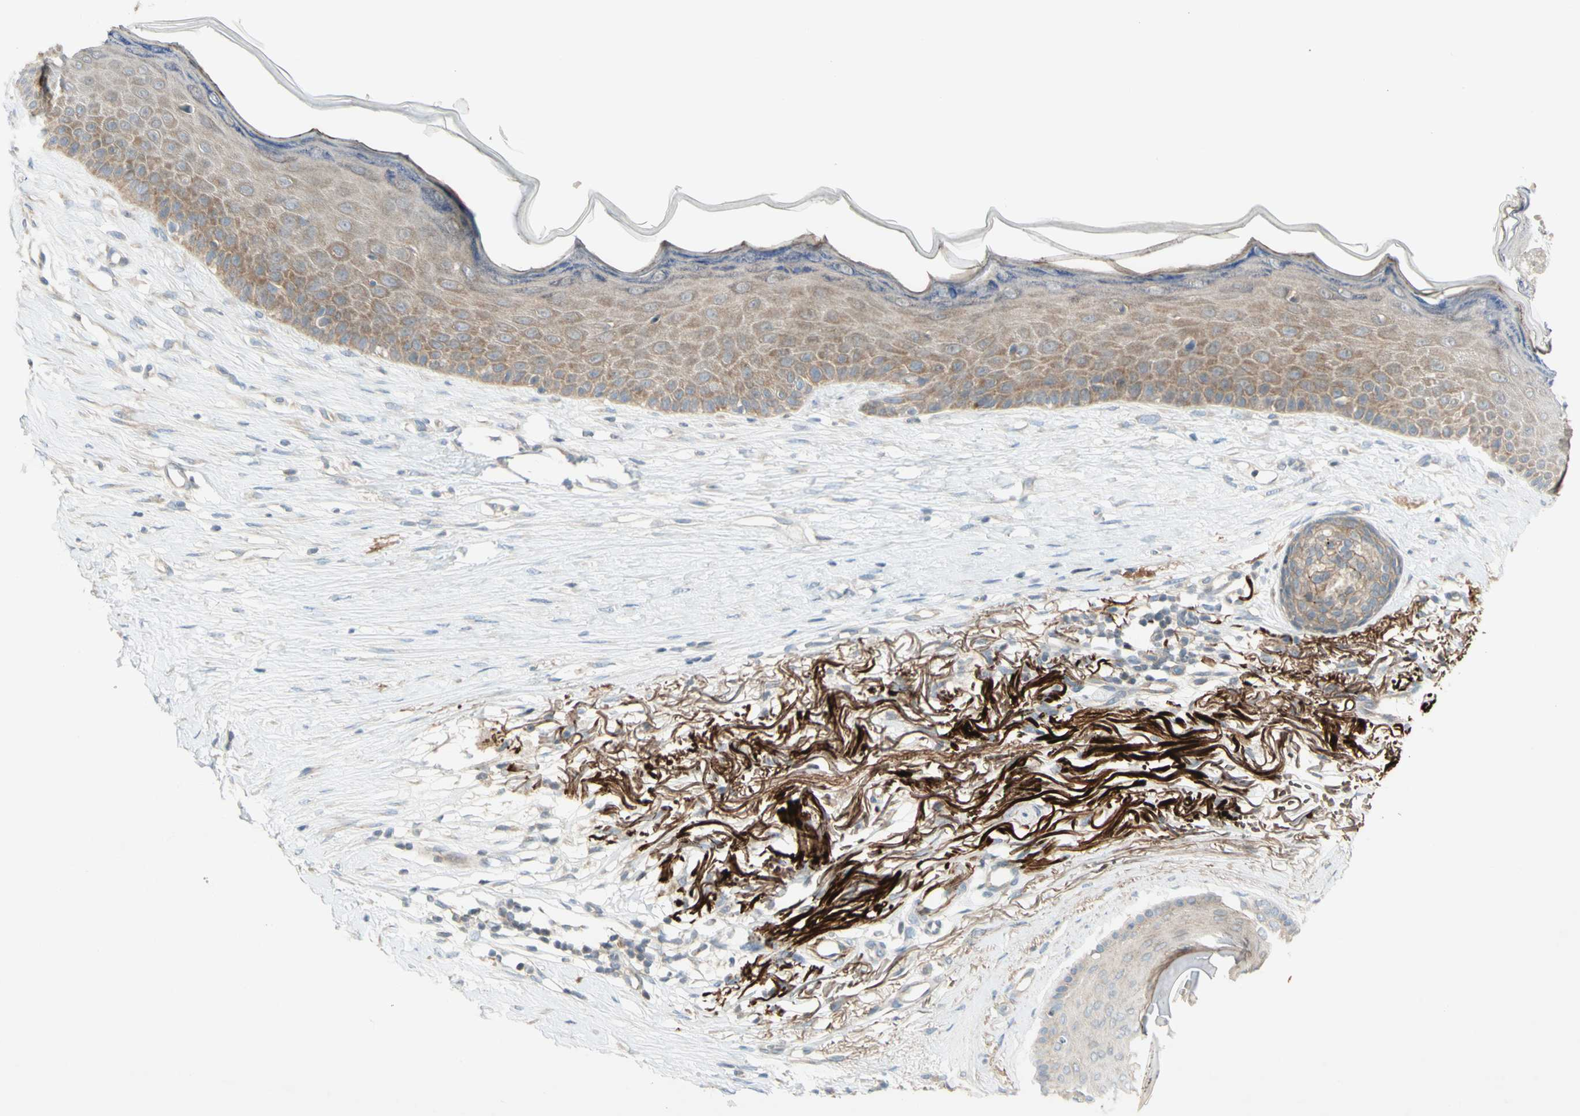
{"staining": {"intensity": "moderate", "quantity": "<25%", "location": "cytoplasmic/membranous"}, "tissue": "skin cancer", "cell_type": "Tumor cells", "image_type": "cancer", "snomed": [{"axis": "morphology", "description": "Basal cell carcinoma"}, {"axis": "topography", "description": "Skin"}], "caption": "Skin basal cell carcinoma tissue exhibits moderate cytoplasmic/membranous positivity in about <25% of tumor cells Immunohistochemistry (ihc) stains the protein in brown and the nuclei are stained blue.", "gene": "ETF1", "patient": {"sex": "female", "age": 70}}